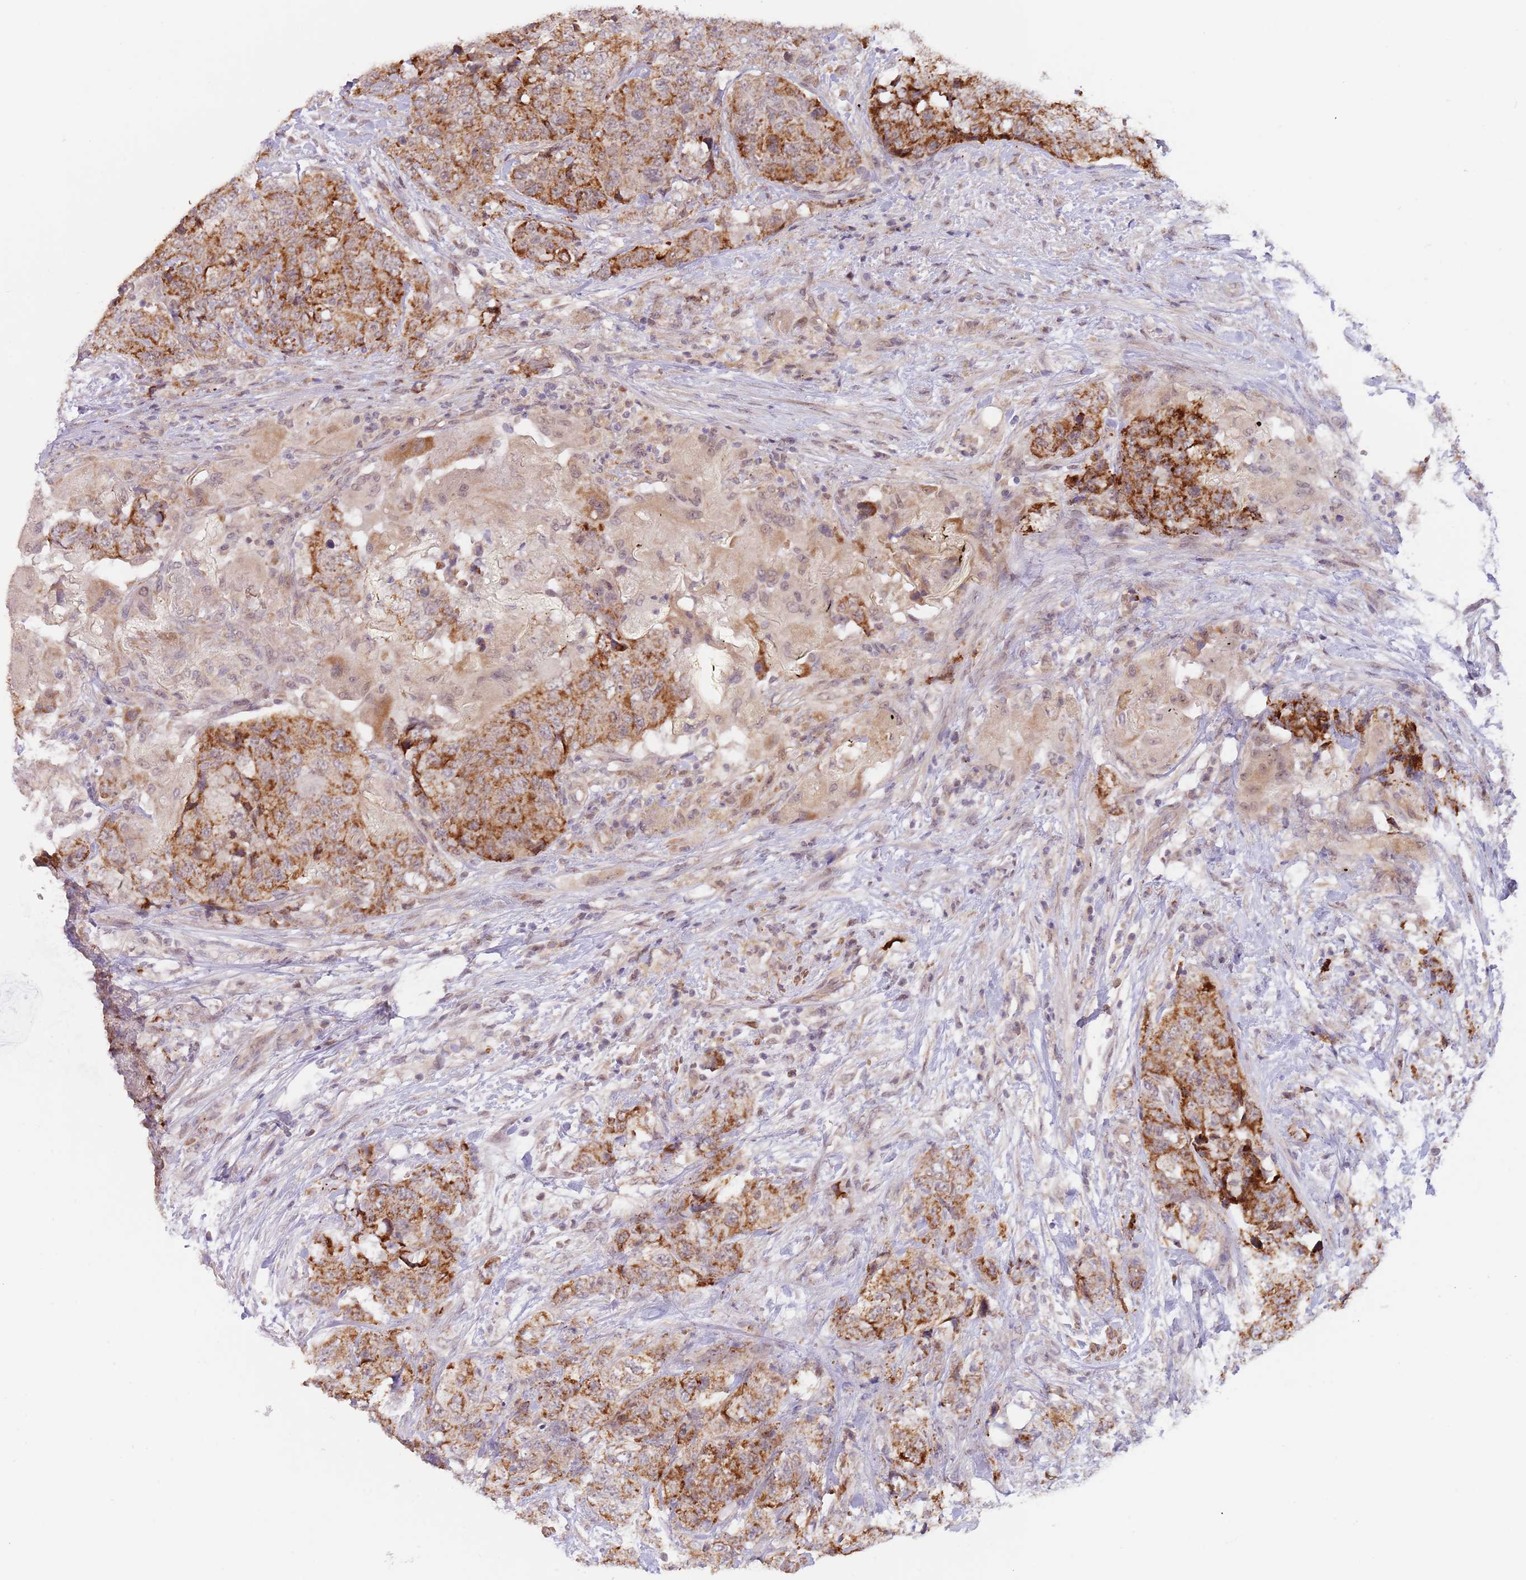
{"staining": {"intensity": "strong", "quantity": ">75%", "location": "cytoplasmic/membranous"}, "tissue": "urothelial cancer", "cell_type": "Tumor cells", "image_type": "cancer", "snomed": [{"axis": "morphology", "description": "Urothelial carcinoma, High grade"}, {"axis": "topography", "description": "Urinary bladder"}], "caption": "A histopathology image showing strong cytoplasmic/membranous expression in about >75% of tumor cells in urothelial cancer, as visualized by brown immunohistochemical staining.", "gene": "UQCC3", "patient": {"sex": "female", "age": 78}}